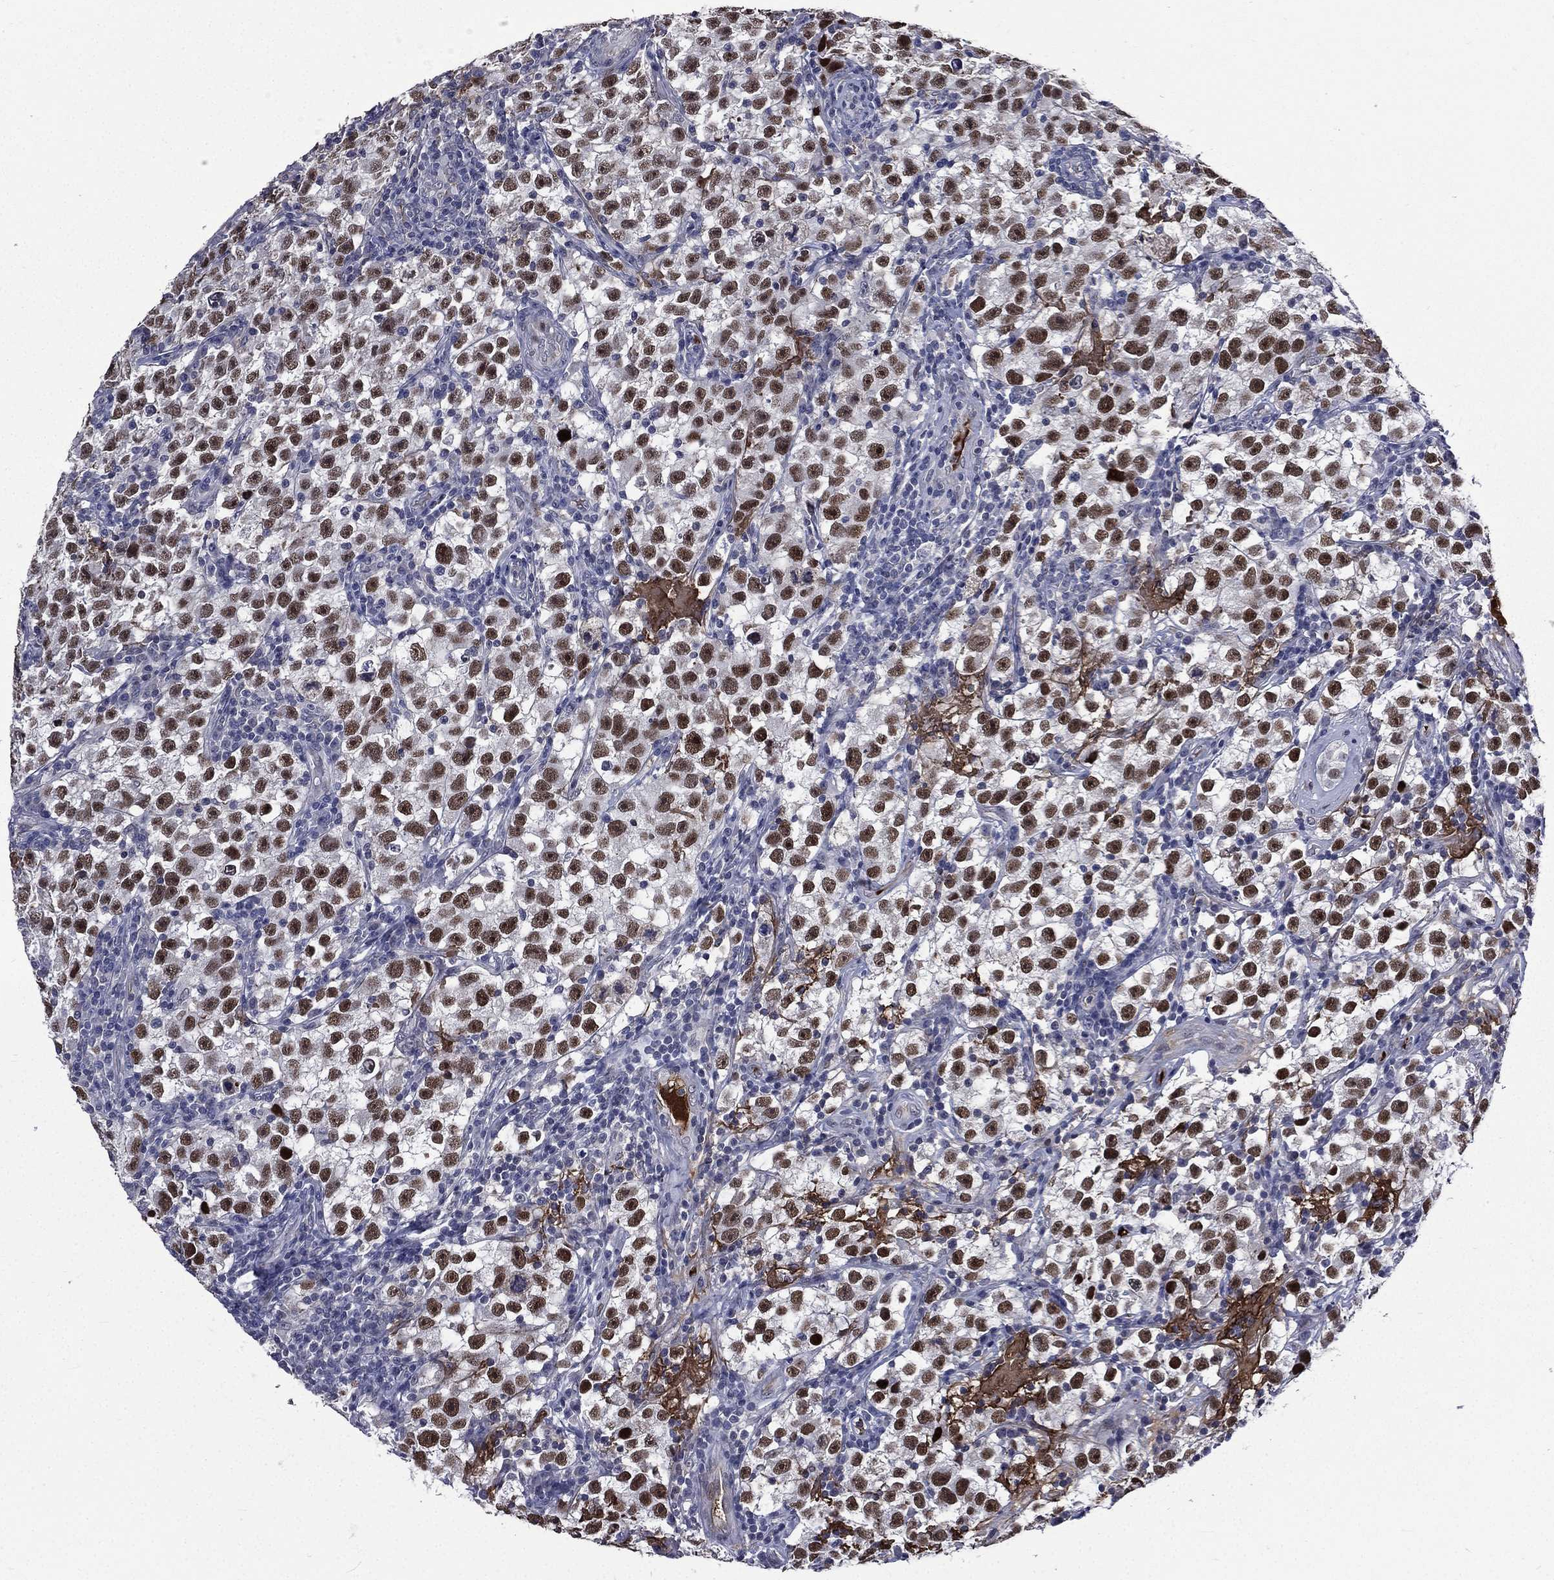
{"staining": {"intensity": "moderate", "quantity": "25%-75%", "location": "nuclear"}, "tissue": "testis cancer", "cell_type": "Tumor cells", "image_type": "cancer", "snomed": [{"axis": "morphology", "description": "Seminoma, NOS"}, {"axis": "topography", "description": "Testis"}], "caption": "Immunohistochemical staining of human seminoma (testis) reveals medium levels of moderate nuclear protein positivity in approximately 25%-75% of tumor cells. Nuclei are stained in blue.", "gene": "FGG", "patient": {"sex": "male", "age": 22}}